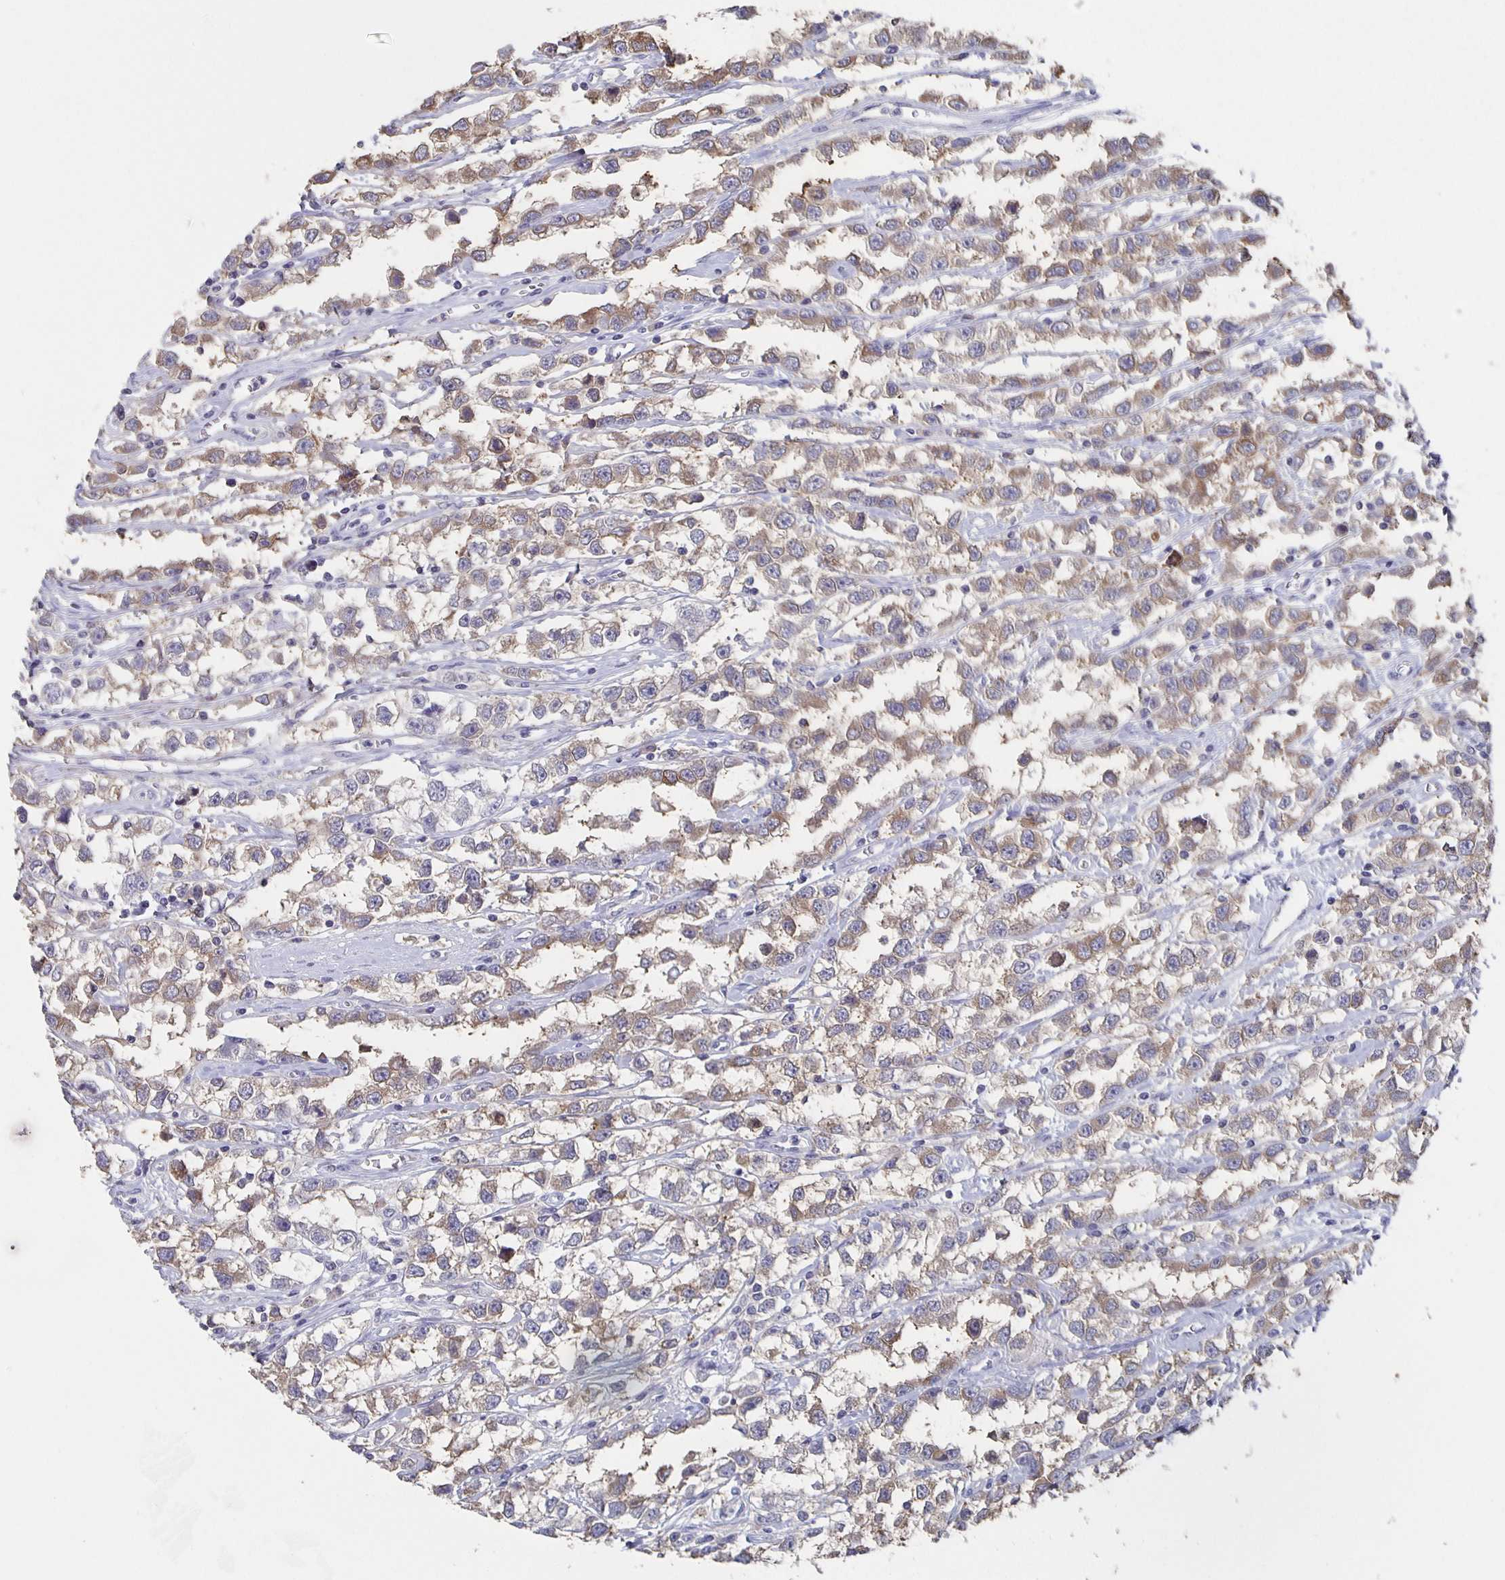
{"staining": {"intensity": "weak", "quantity": ">75%", "location": "cytoplasmic/membranous"}, "tissue": "testis cancer", "cell_type": "Tumor cells", "image_type": "cancer", "snomed": [{"axis": "morphology", "description": "Seminoma, NOS"}, {"axis": "topography", "description": "Testis"}], "caption": "This is a photomicrograph of immunohistochemistry (IHC) staining of seminoma (testis), which shows weak expression in the cytoplasmic/membranous of tumor cells.", "gene": "CACNA2D2", "patient": {"sex": "male", "age": 34}}